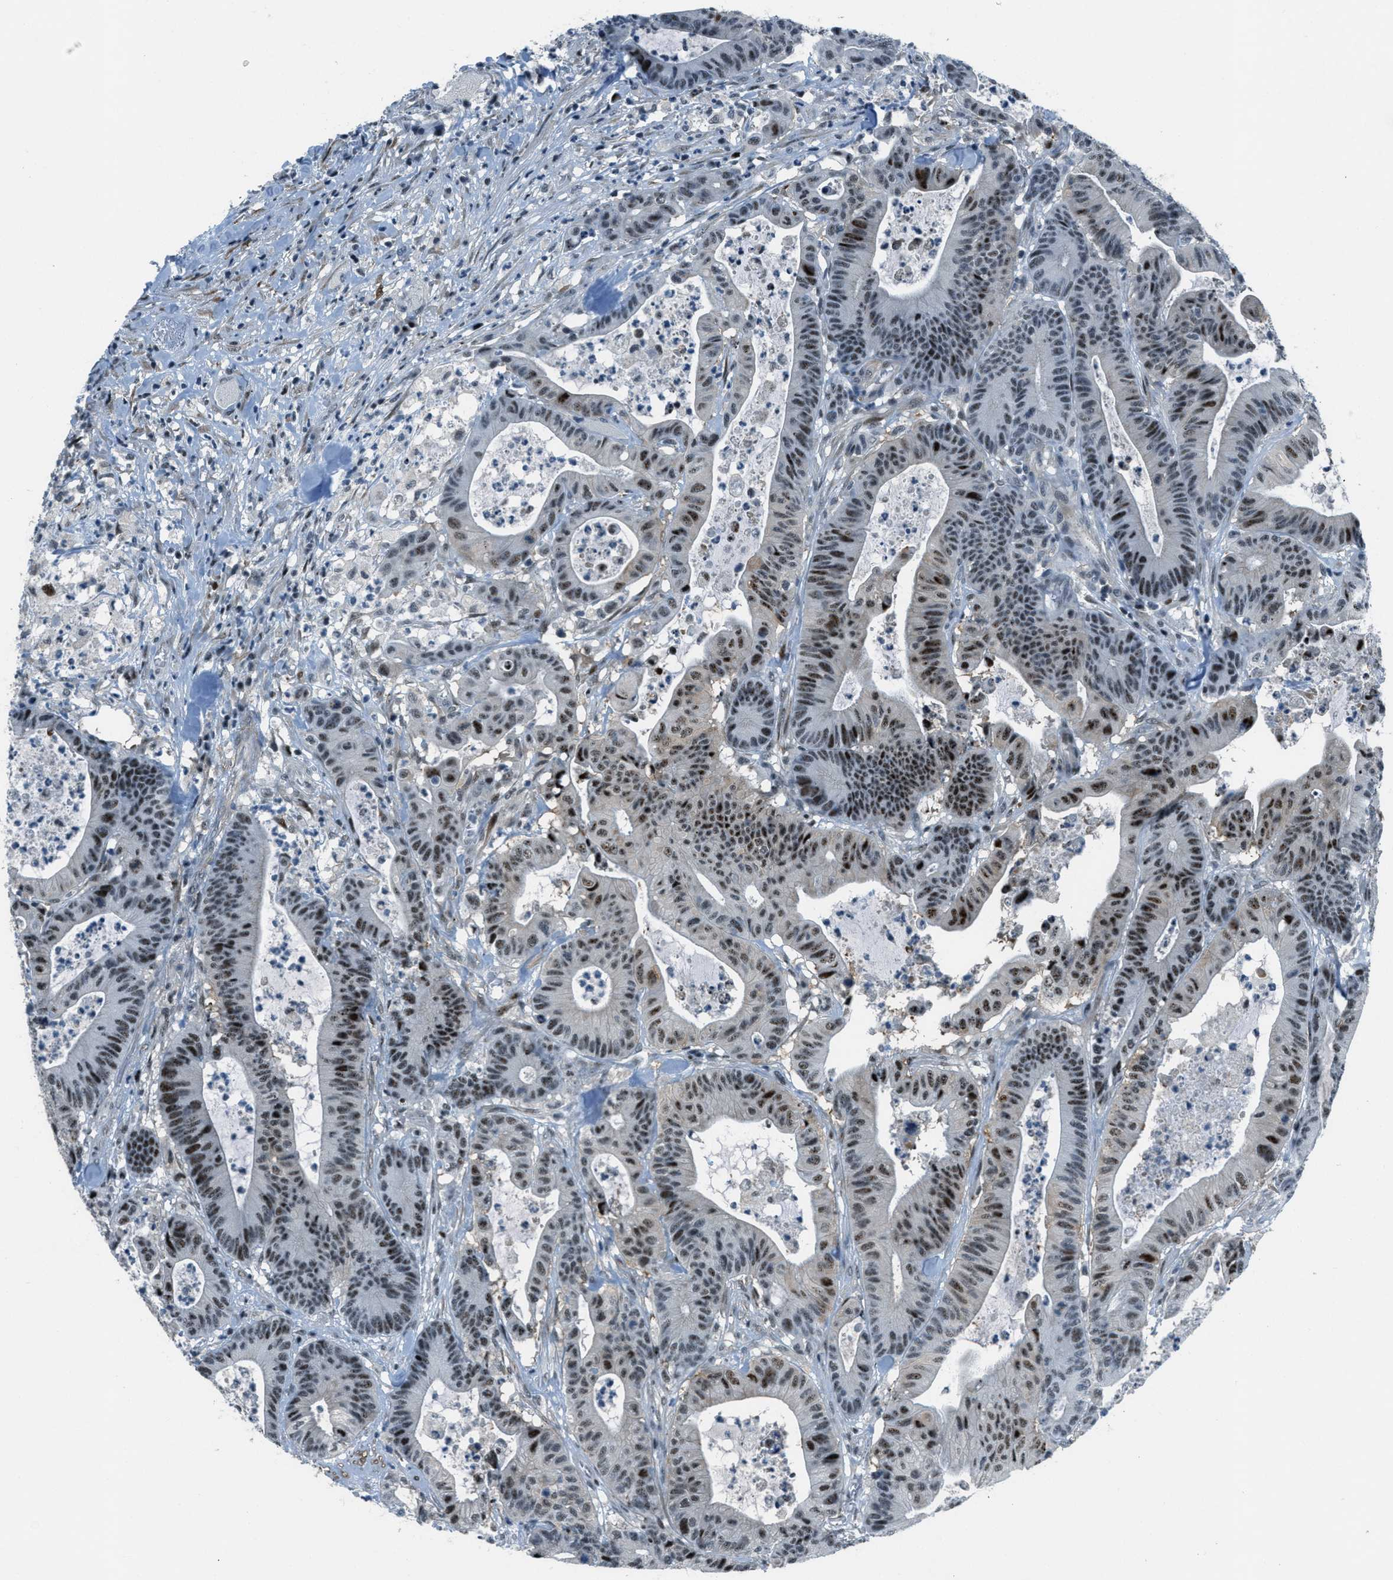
{"staining": {"intensity": "moderate", "quantity": ">75%", "location": "nuclear"}, "tissue": "colorectal cancer", "cell_type": "Tumor cells", "image_type": "cancer", "snomed": [{"axis": "morphology", "description": "Adenocarcinoma, NOS"}, {"axis": "topography", "description": "Colon"}], "caption": "Brown immunohistochemical staining in colorectal adenocarcinoma displays moderate nuclear positivity in approximately >75% of tumor cells. Immunohistochemistry (ihc) stains the protein of interest in brown and the nuclei are stained blue.", "gene": "ZDHHC23", "patient": {"sex": "female", "age": 84}}